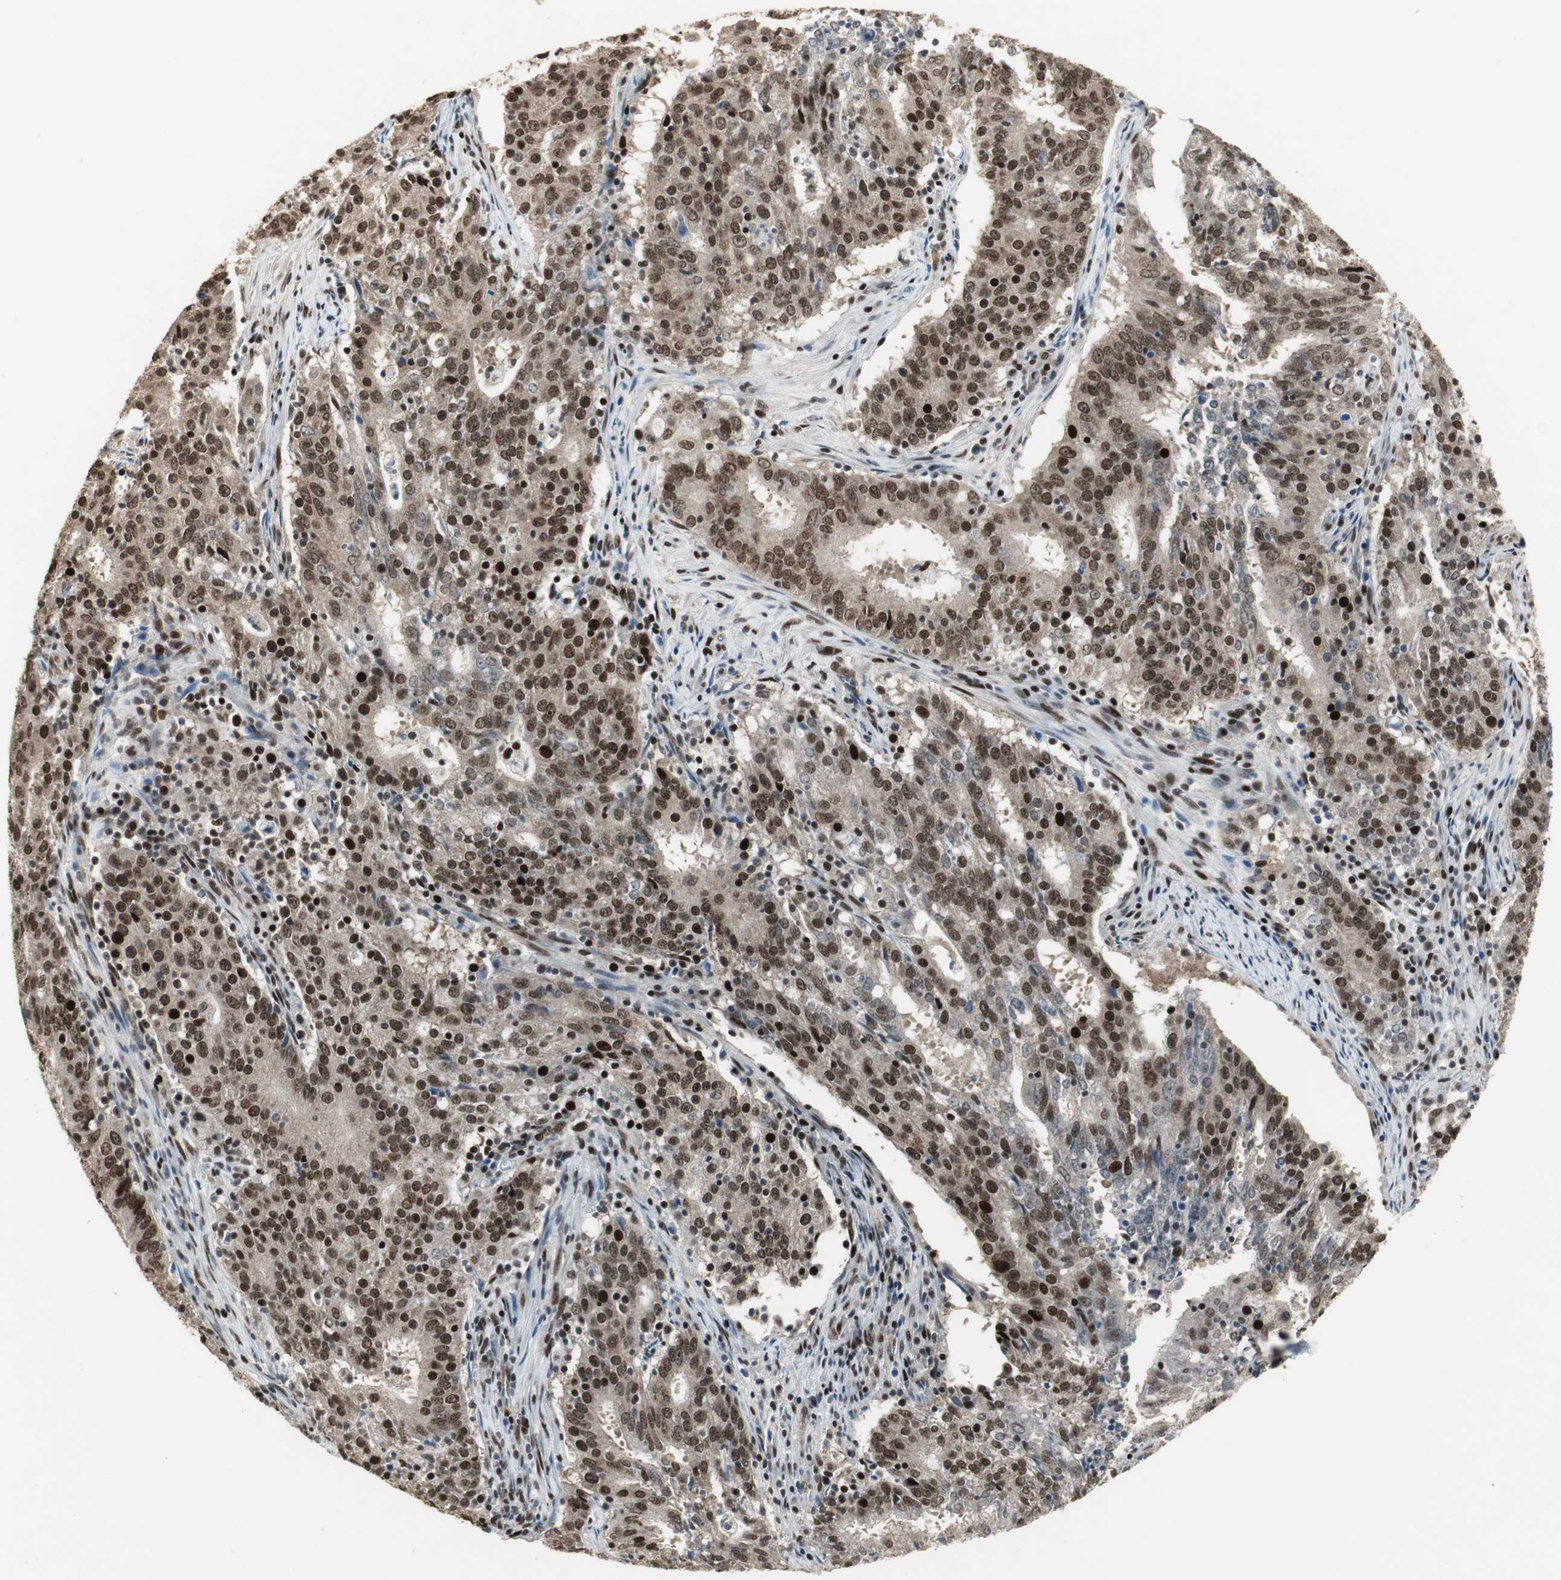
{"staining": {"intensity": "strong", "quantity": ">75%", "location": "cytoplasmic/membranous,nuclear"}, "tissue": "cervical cancer", "cell_type": "Tumor cells", "image_type": "cancer", "snomed": [{"axis": "morphology", "description": "Adenocarcinoma, NOS"}, {"axis": "topography", "description": "Cervix"}], "caption": "Tumor cells exhibit high levels of strong cytoplasmic/membranous and nuclear positivity in about >75% of cells in human cervical adenocarcinoma.", "gene": "TAF5", "patient": {"sex": "female", "age": 44}}